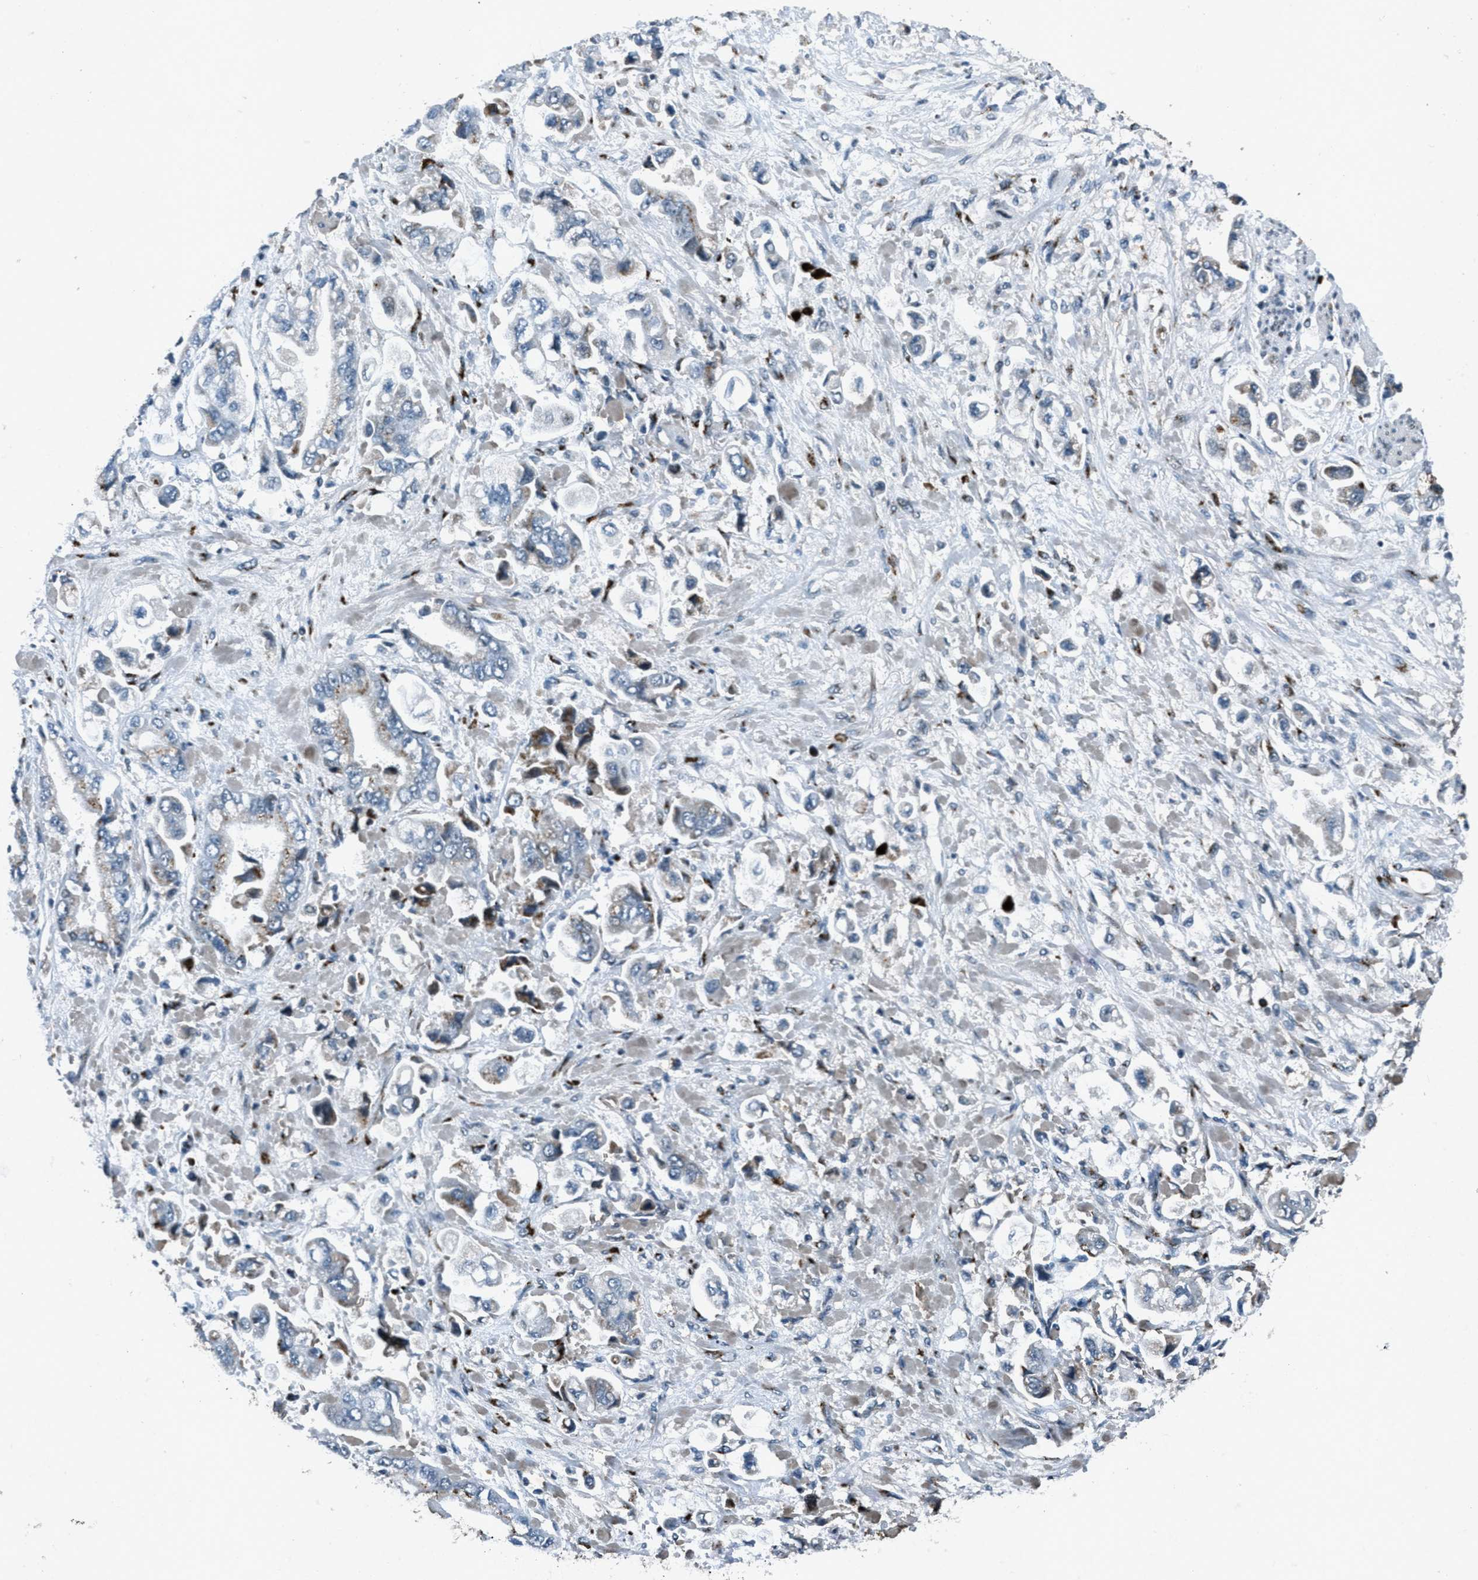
{"staining": {"intensity": "moderate", "quantity": "<25%", "location": "cytoplasmic/membranous"}, "tissue": "stomach cancer", "cell_type": "Tumor cells", "image_type": "cancer", "snomed": [{"axis": "morphology", "description": "Normal tissue, NOS"}, {"axis": "morphology", "description": "Adenocarcinoma, NOS"}, {"axis": "topography", "description": "Stomach"}], "caption": "Immunohistochemistry (IHC) of stomach cancer (adenocarcinoma) displays low levels of moderate cytoplasmic/membranous expression in about <25% of tumor cells.", "gene": "GPC6", "patient": {"sex": "male", "age": 62}}